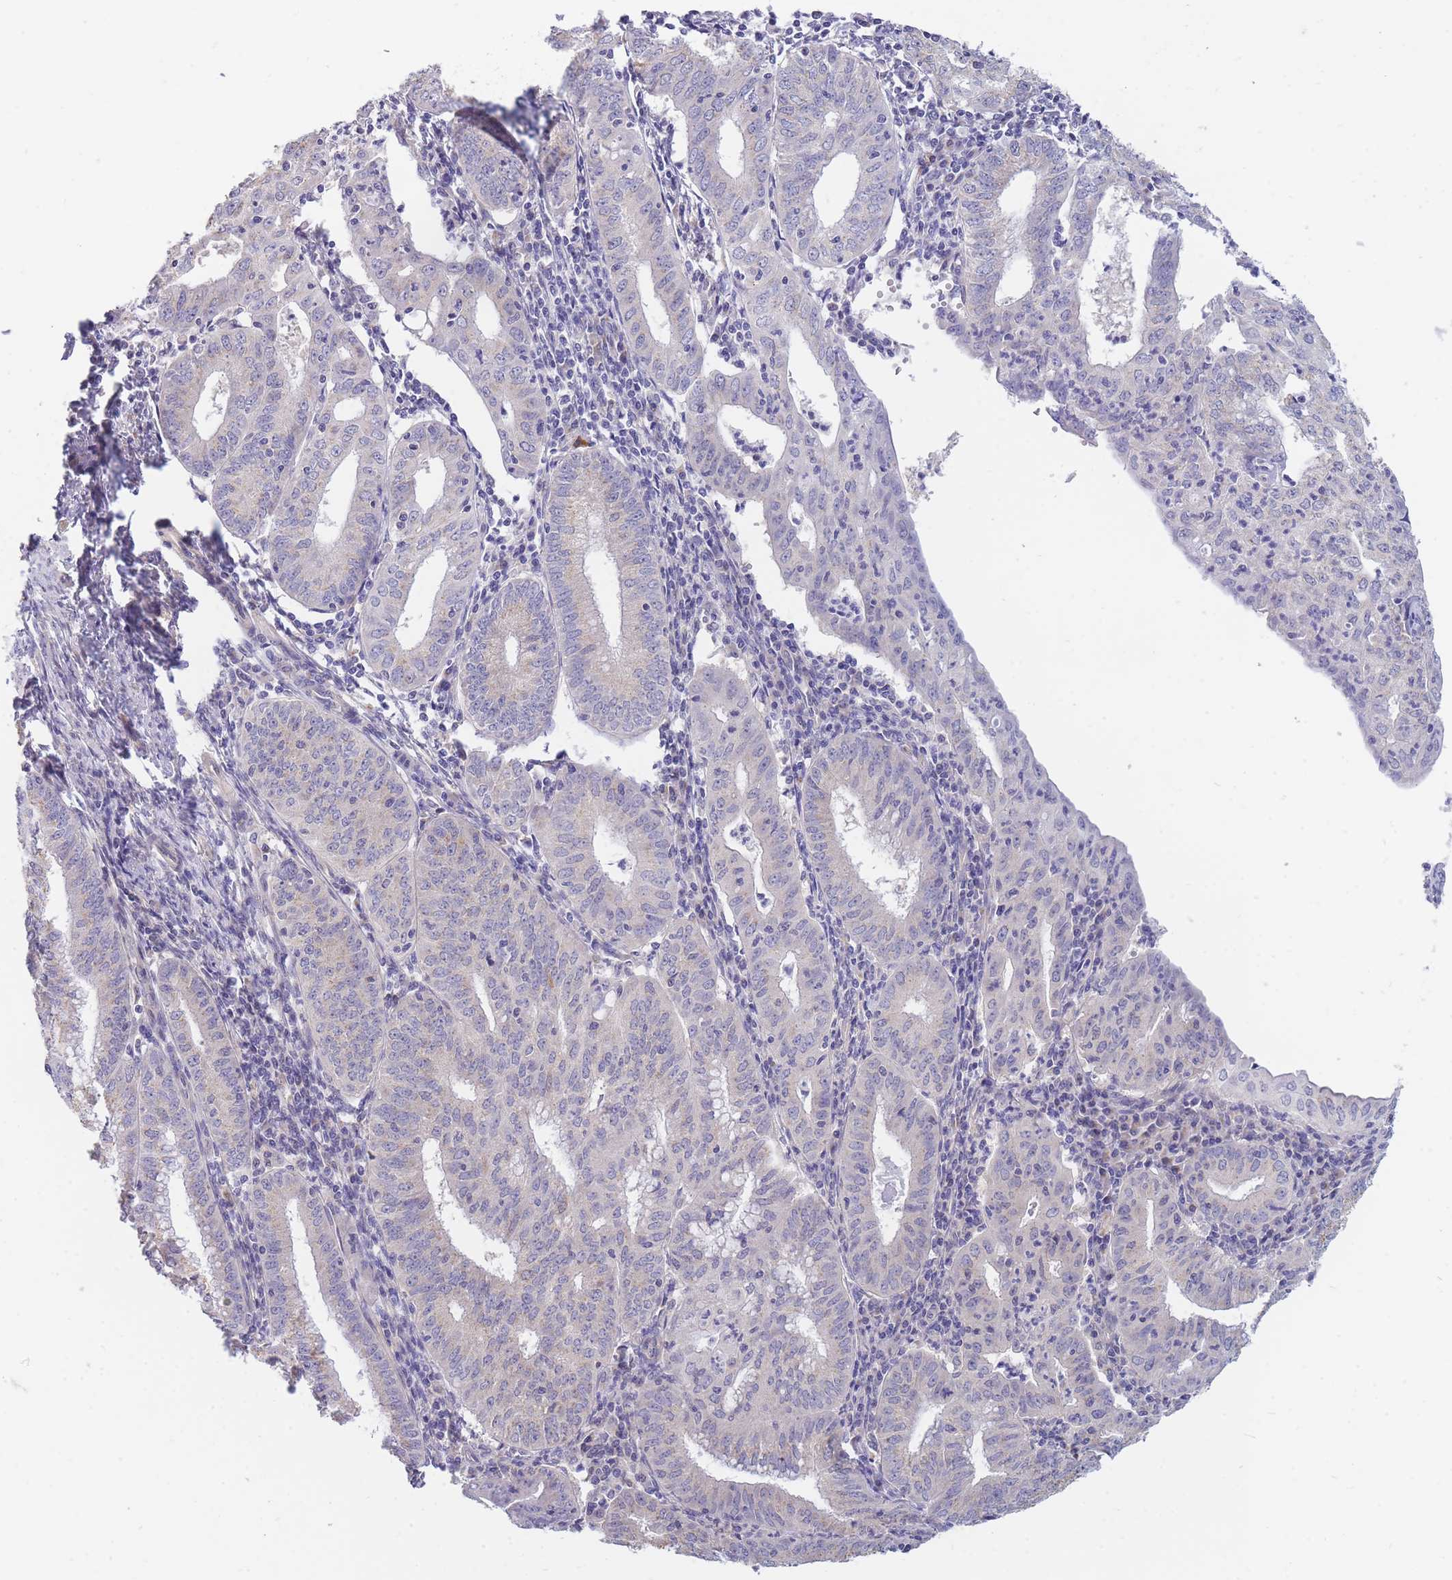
{"staining": {"intensity": "negative", "quantity": "none", "location": "none"}, "tissue": "endometrial cancer", "cell_type": "Tumor cells", "image_type": "cancer", "snomed": [{"axis": "morphology", "description": "Adenocarcinoma, NOS"}, {"axis": "topography", "description": "Endometrium"}], "caption": "The micrograph shows no staining of tumor cells in adenocarcinoma (endometrial). (Stains: DAB (3,3'-diaminobenzidine) immunohistochemistry (IHC) with hematoxylin counter stain, Microscopy: brightfield microscopy at high magnification).", "gene": "SUGT1", "patient": {"sex": "female", "age": 60}}